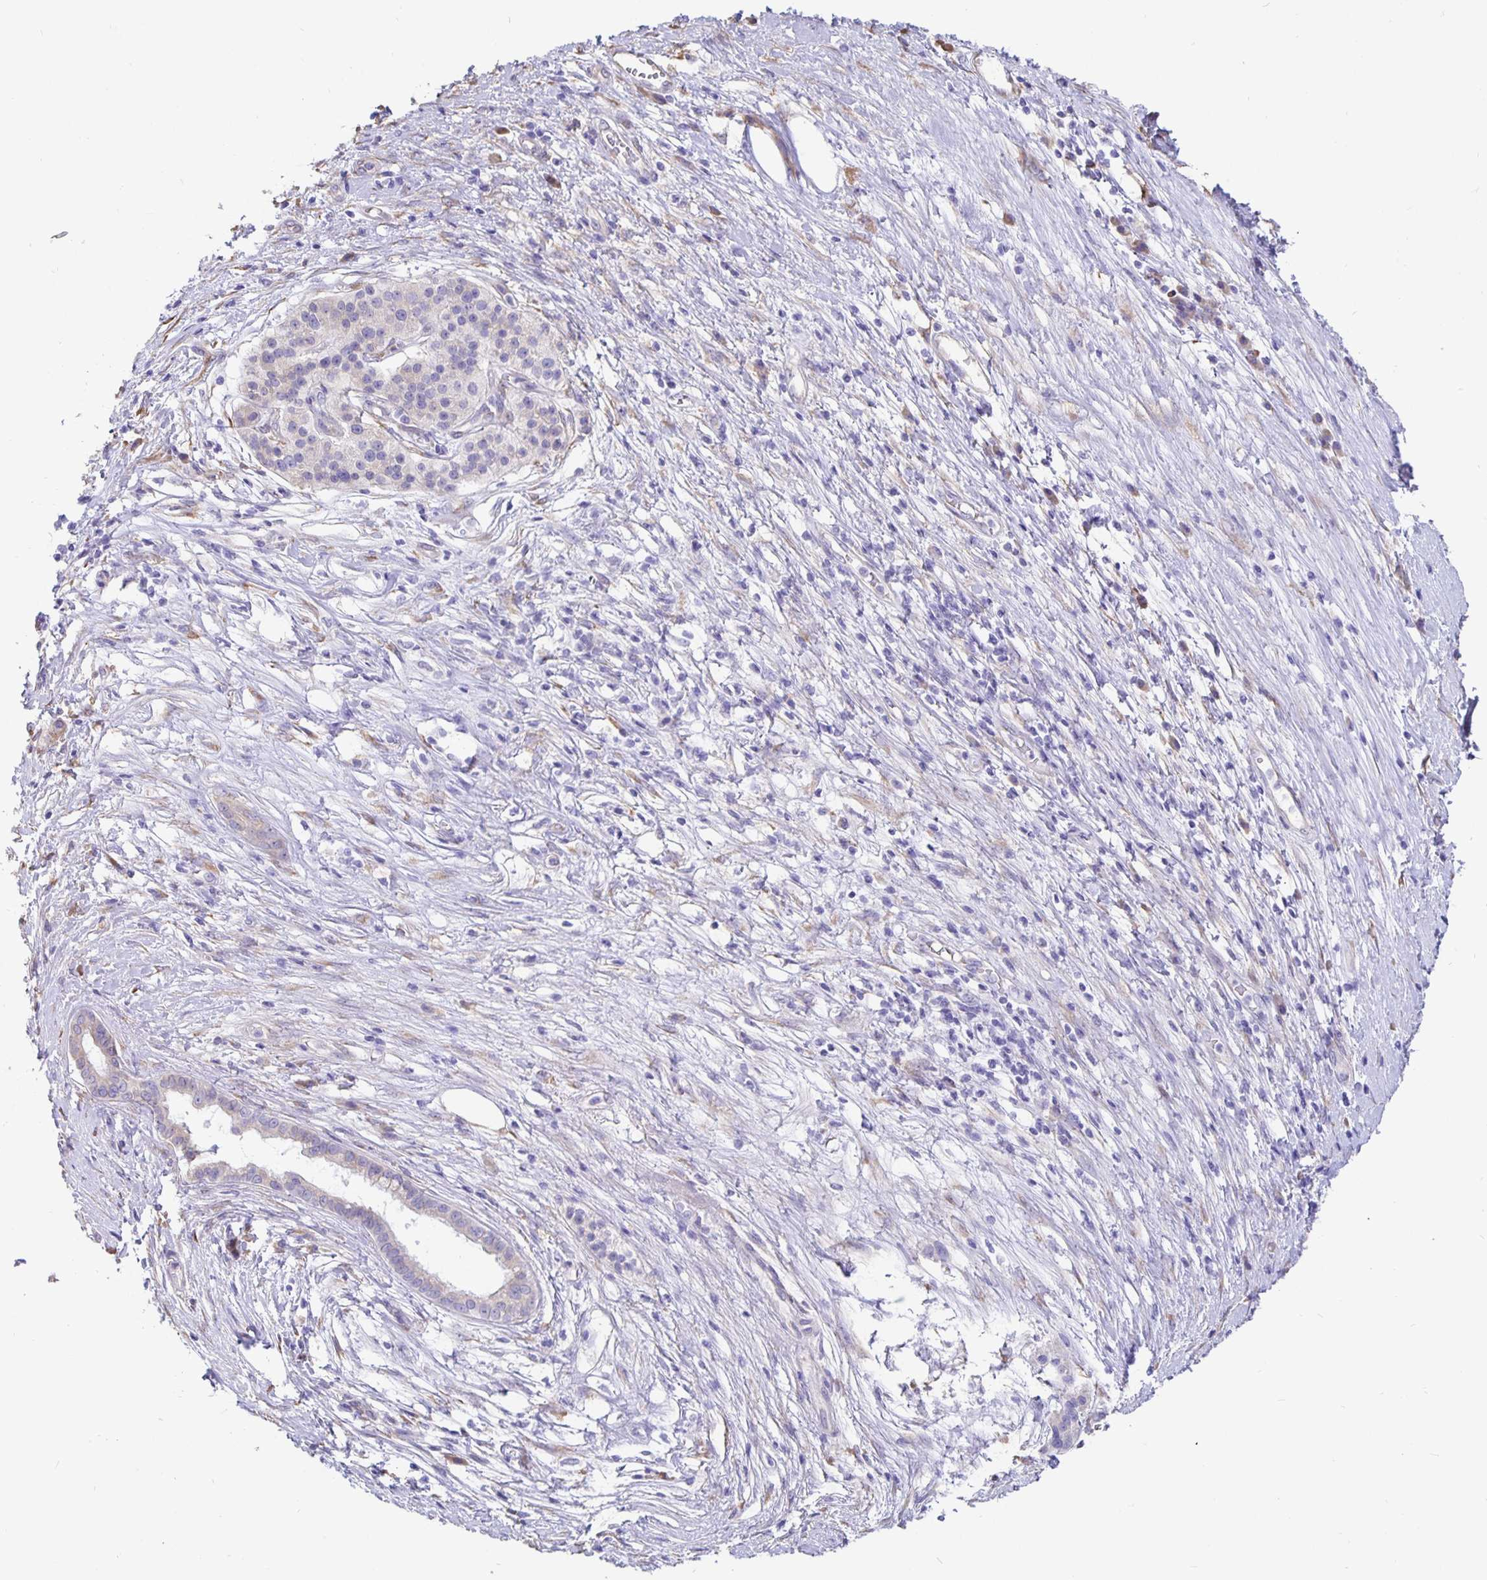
{"staining": {"intensity": "negative", "quantity": "none", "location": "none"}, "tissue": "pancreatic cancer", "cell_type": "Tumor cells", "image_type": "cancer", "snomed": [{"axis": "morphology", "description": "Adenocarcinoma, NOS"}, {"axis": "topography", "description": "Pancreas"}], "caption": "Tumor cells are negative for protein expression in human pancreatic cancer. (Stains: DAB (3,3'-diaminobenzidine) immunohistochemistry (IHC) with hematoxylin counter stain, Microscopy: brightfield microscopy at high magnification).", "gene": "DNAI2", "patient": {"sex": "male", "age": 63}}